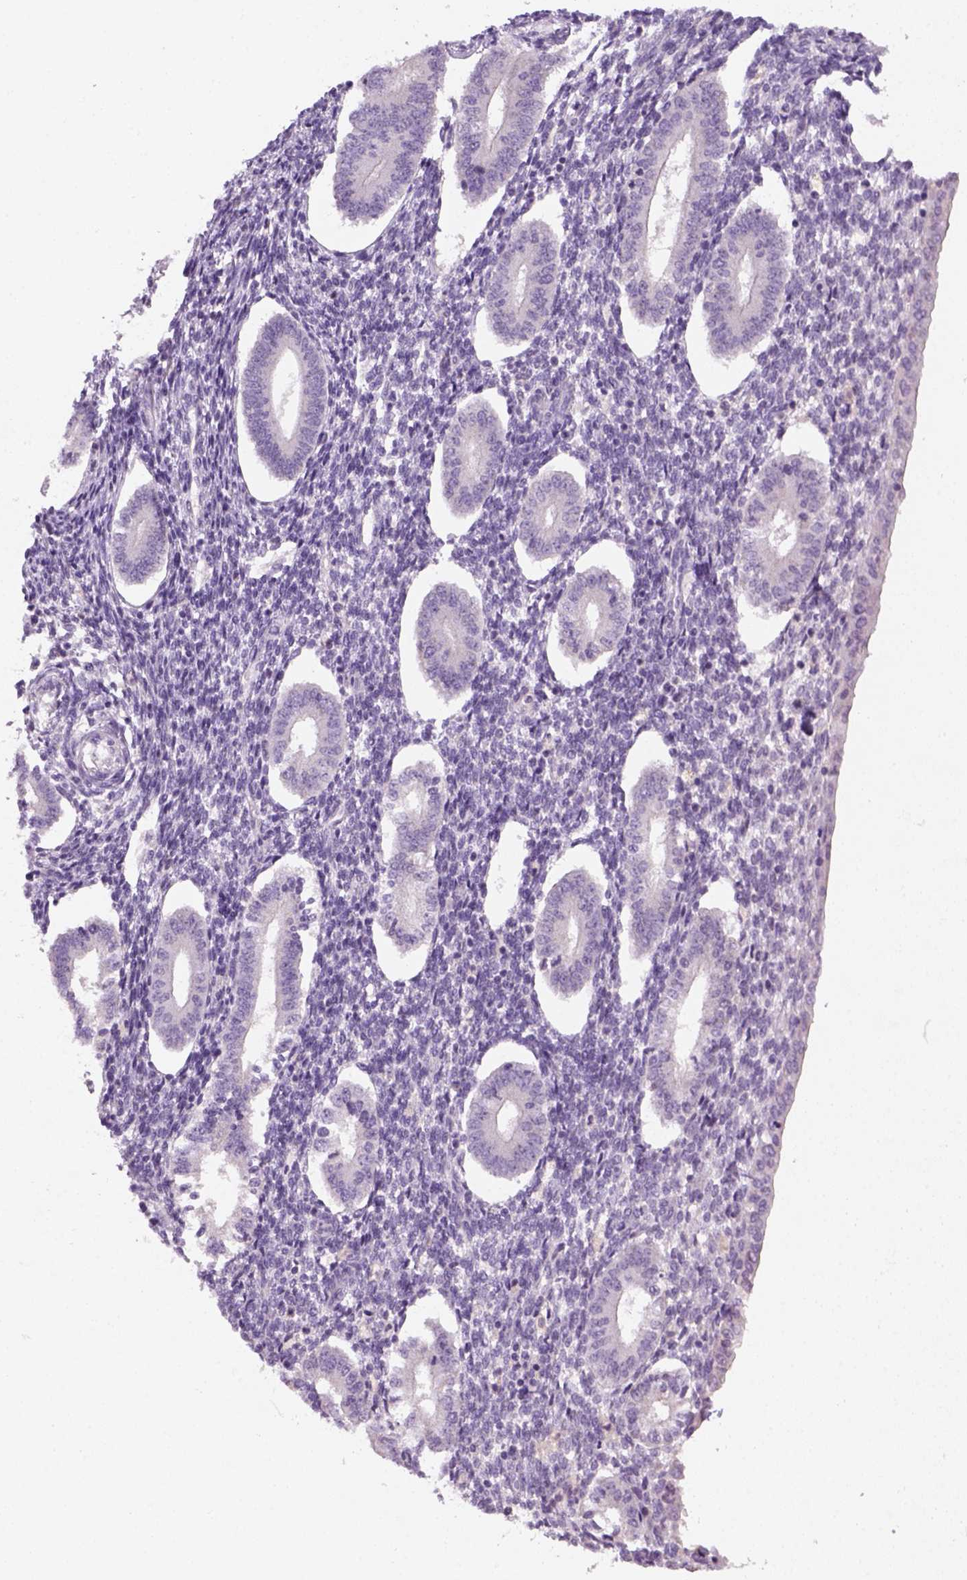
{"staining": {"intensity": "negative", "quantity": "none", "location": "none"}, "tissue": "endometrium", "cell_type": "Cells in endometrial stroma", "image_type": "normal", "snomed": [{"axis": "morphology", "description": "Normal tissue, NOS"}, {"axis": "topography", "description": "Endometrium"}], "caption": "This is a image of IHC staining of normal endometrium, which shows no positivity in cells in endometrial stroma.", "gene": "GFI1B", "patient": {"sex": "female", "age": 40}}